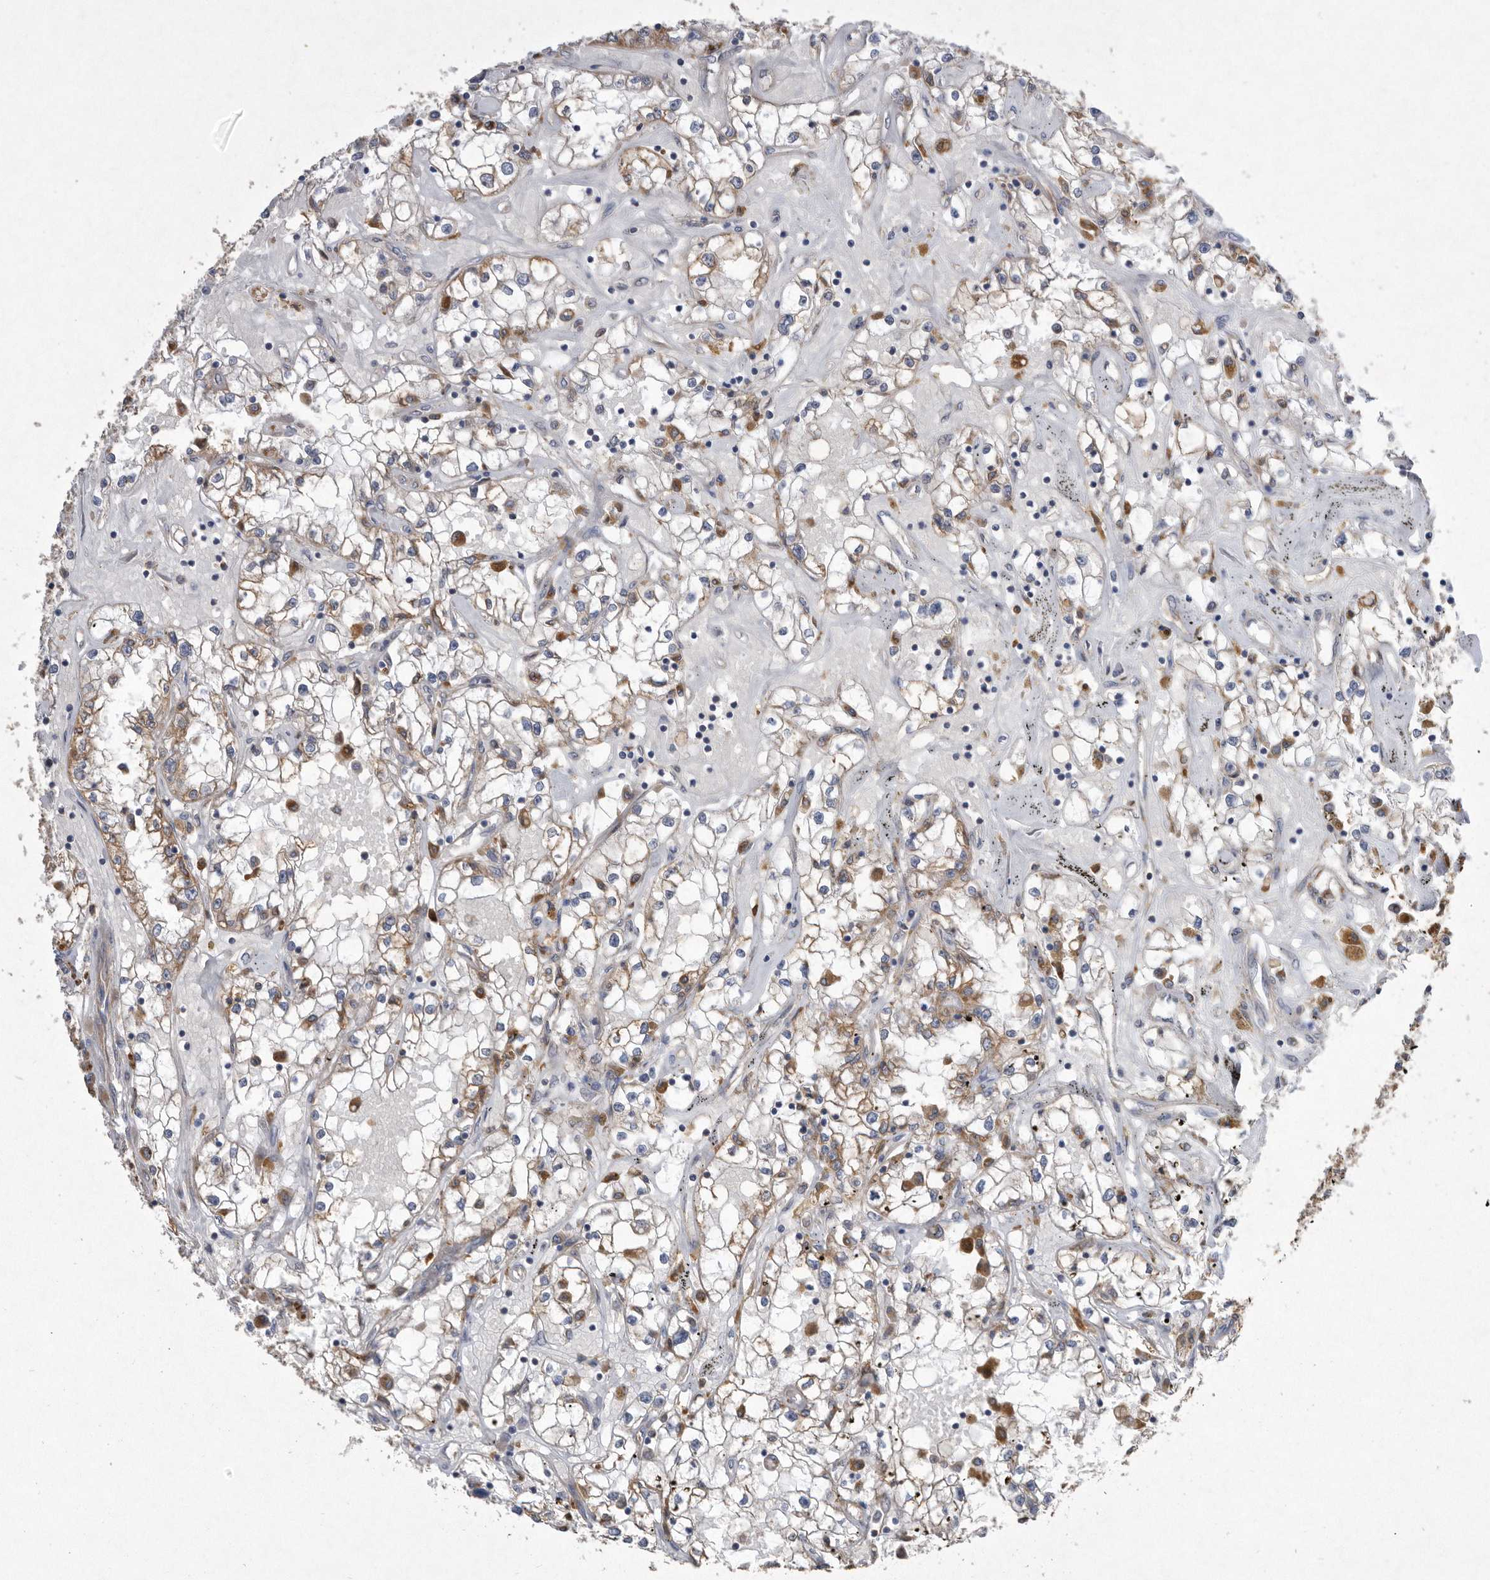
{"staining": {"intensity": "moderate", "quantity": "<25%", "location": "cytoplasmic/membranous"}, "tissue": "renal cancer", "cell_type": "Tumor cells", "image_type": "cancer", "snomed": [{"axis": "morphology", "description": "Adenocarcinoma, NOS"}, {"axis": "topography", "description": "Kidney"}], "caption": "A brown stain shows moderate cytoplasmic/membranous expression of a protein in adenocarcinoma (renal) tumor cells.", "gene": "PON2", "patient": {"sex": "male", "age": 56}}